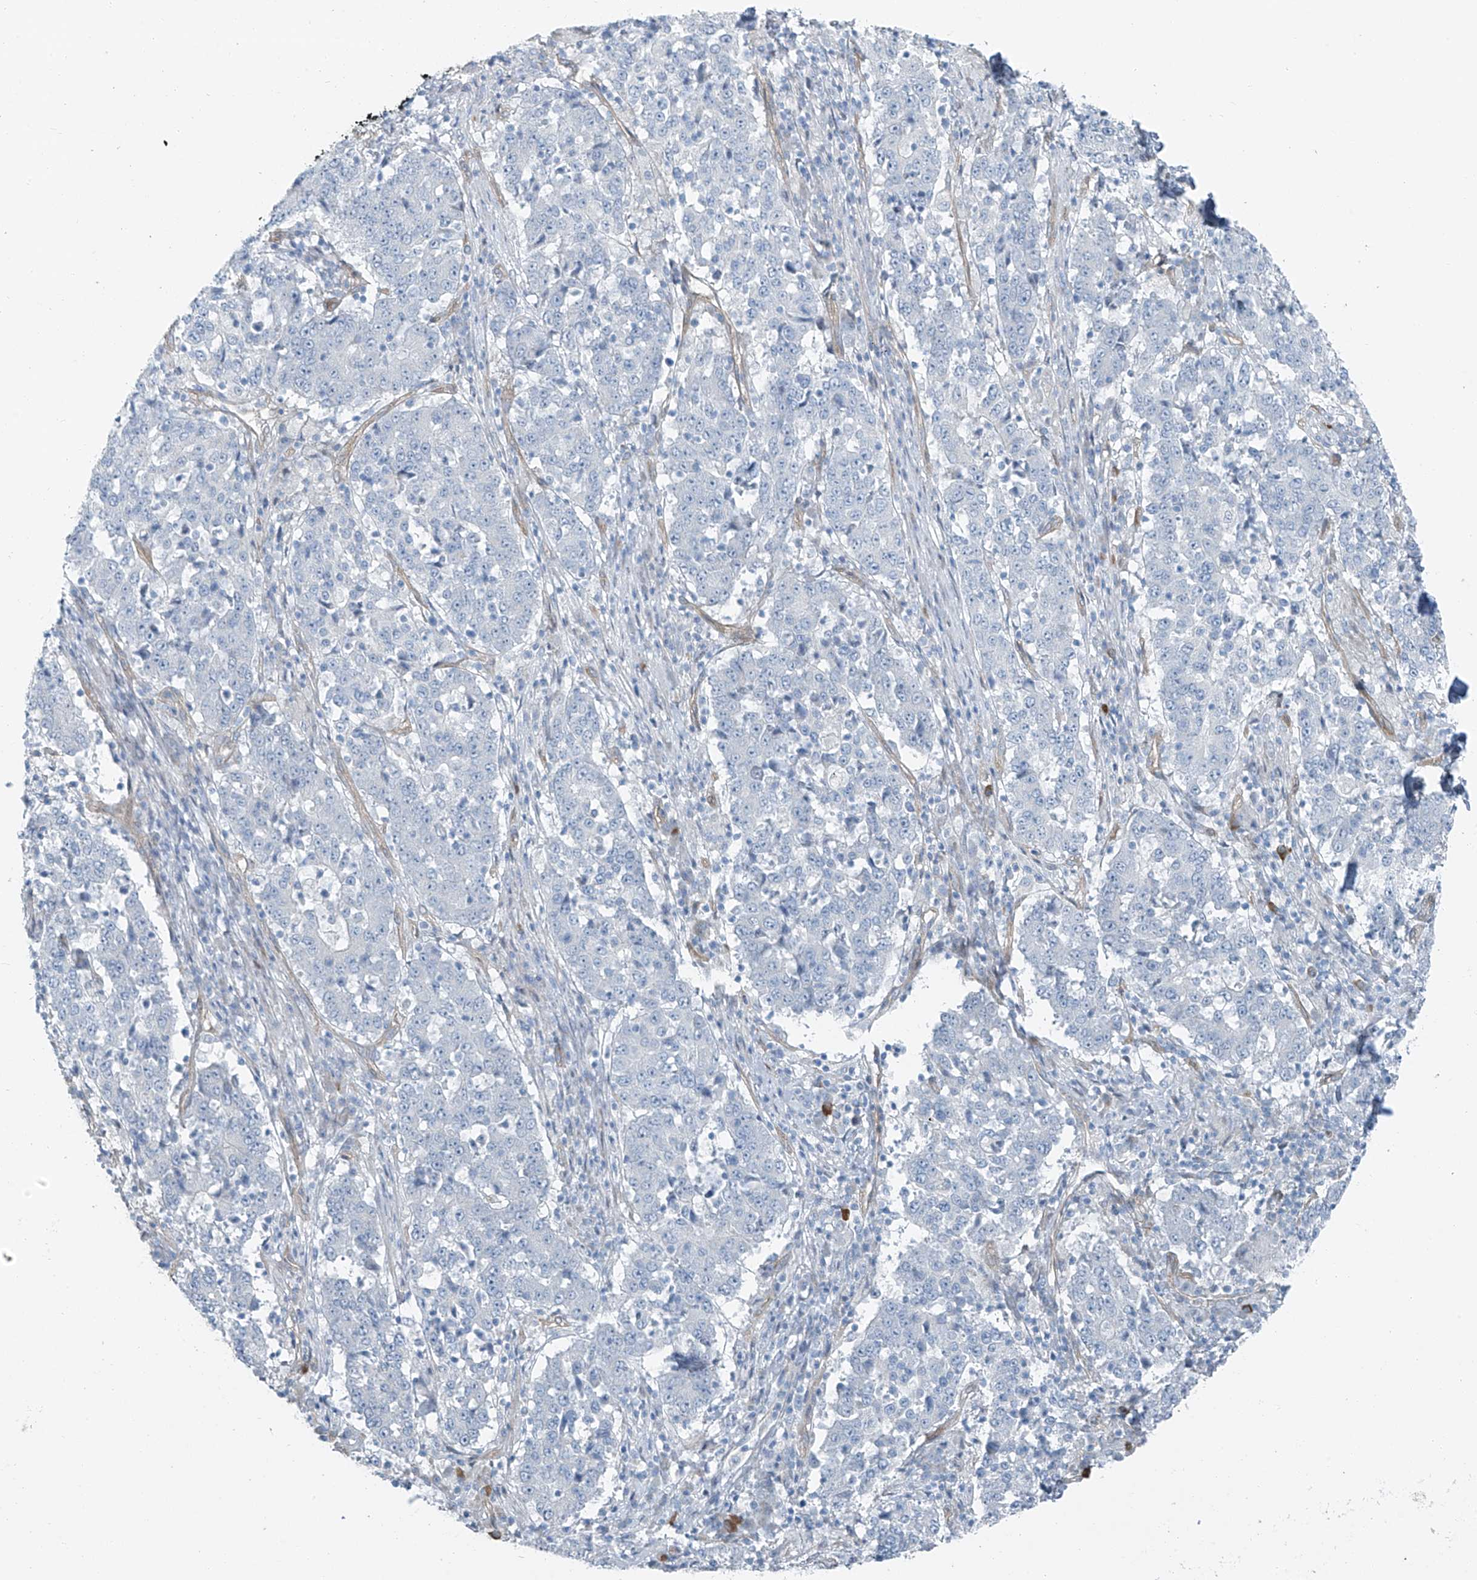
{"staining": {"intensity": "negative", "quantity": "none", "location": "none"}, "tissue": "stomach cancer", "cell_type": "Tumor cells", "image_type": "cancer", "snomed": [{"axis": "morphology", "description": "Adenocarcinoma, NOS"}, {"axis": "topography", "description": "Stomach"}], "caption": "Tumor cells show no significant expression in stomach cancer (adenocarcinoma).", "gene": "TNS2", "patient": {"sex": "male", "age": 59}}